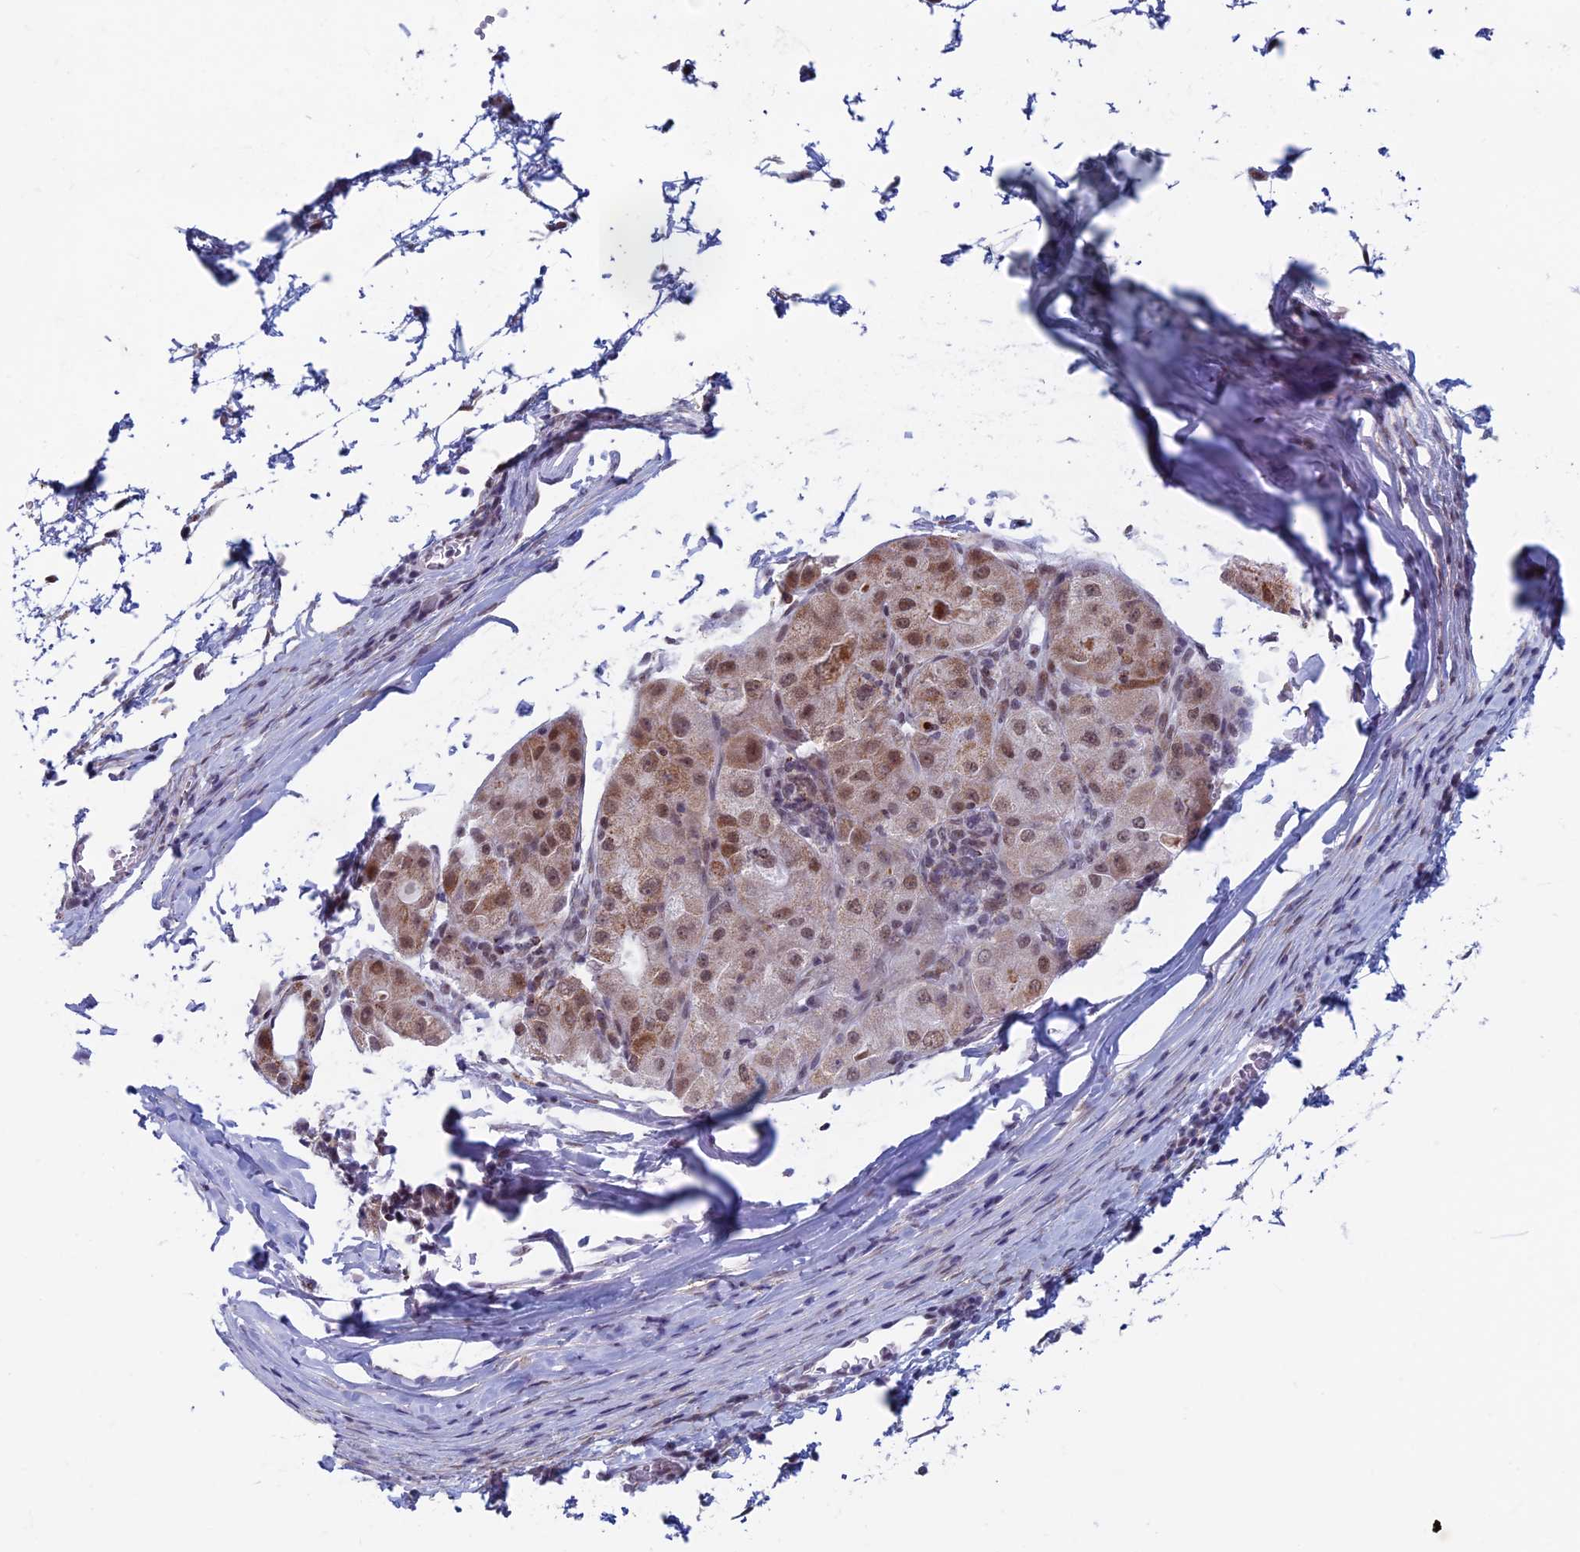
{"staining": {"intensity": "moderate", "quantity": ">75%", "location": "cytoplasmic/membranous,nuclear"}, "tissue": "liver cancer", "cell_type": "Tumor cells", "image_type": "cancer", "snomed": [{"axis": "morphology", "description": "Carcinoma, Hepatocellular, NOS"}, {"axis": "topography", "description": "Liver"}], "caption": "A micrograph of liver cancer (hepatocellular carcinoma) stained for a protein exhibits moderate cytoplasmic/membranous and nuclear brown staining in tumor cells. The staining was performed using DAB (3,3'-diaminobenzidine) to visualize the protein expression in brown, while the nuclei were stained in blue with hematoxylin (Magnification: 20x).", "gene": "ASH2L", "patient": {"sex": "male", "age": 80}}